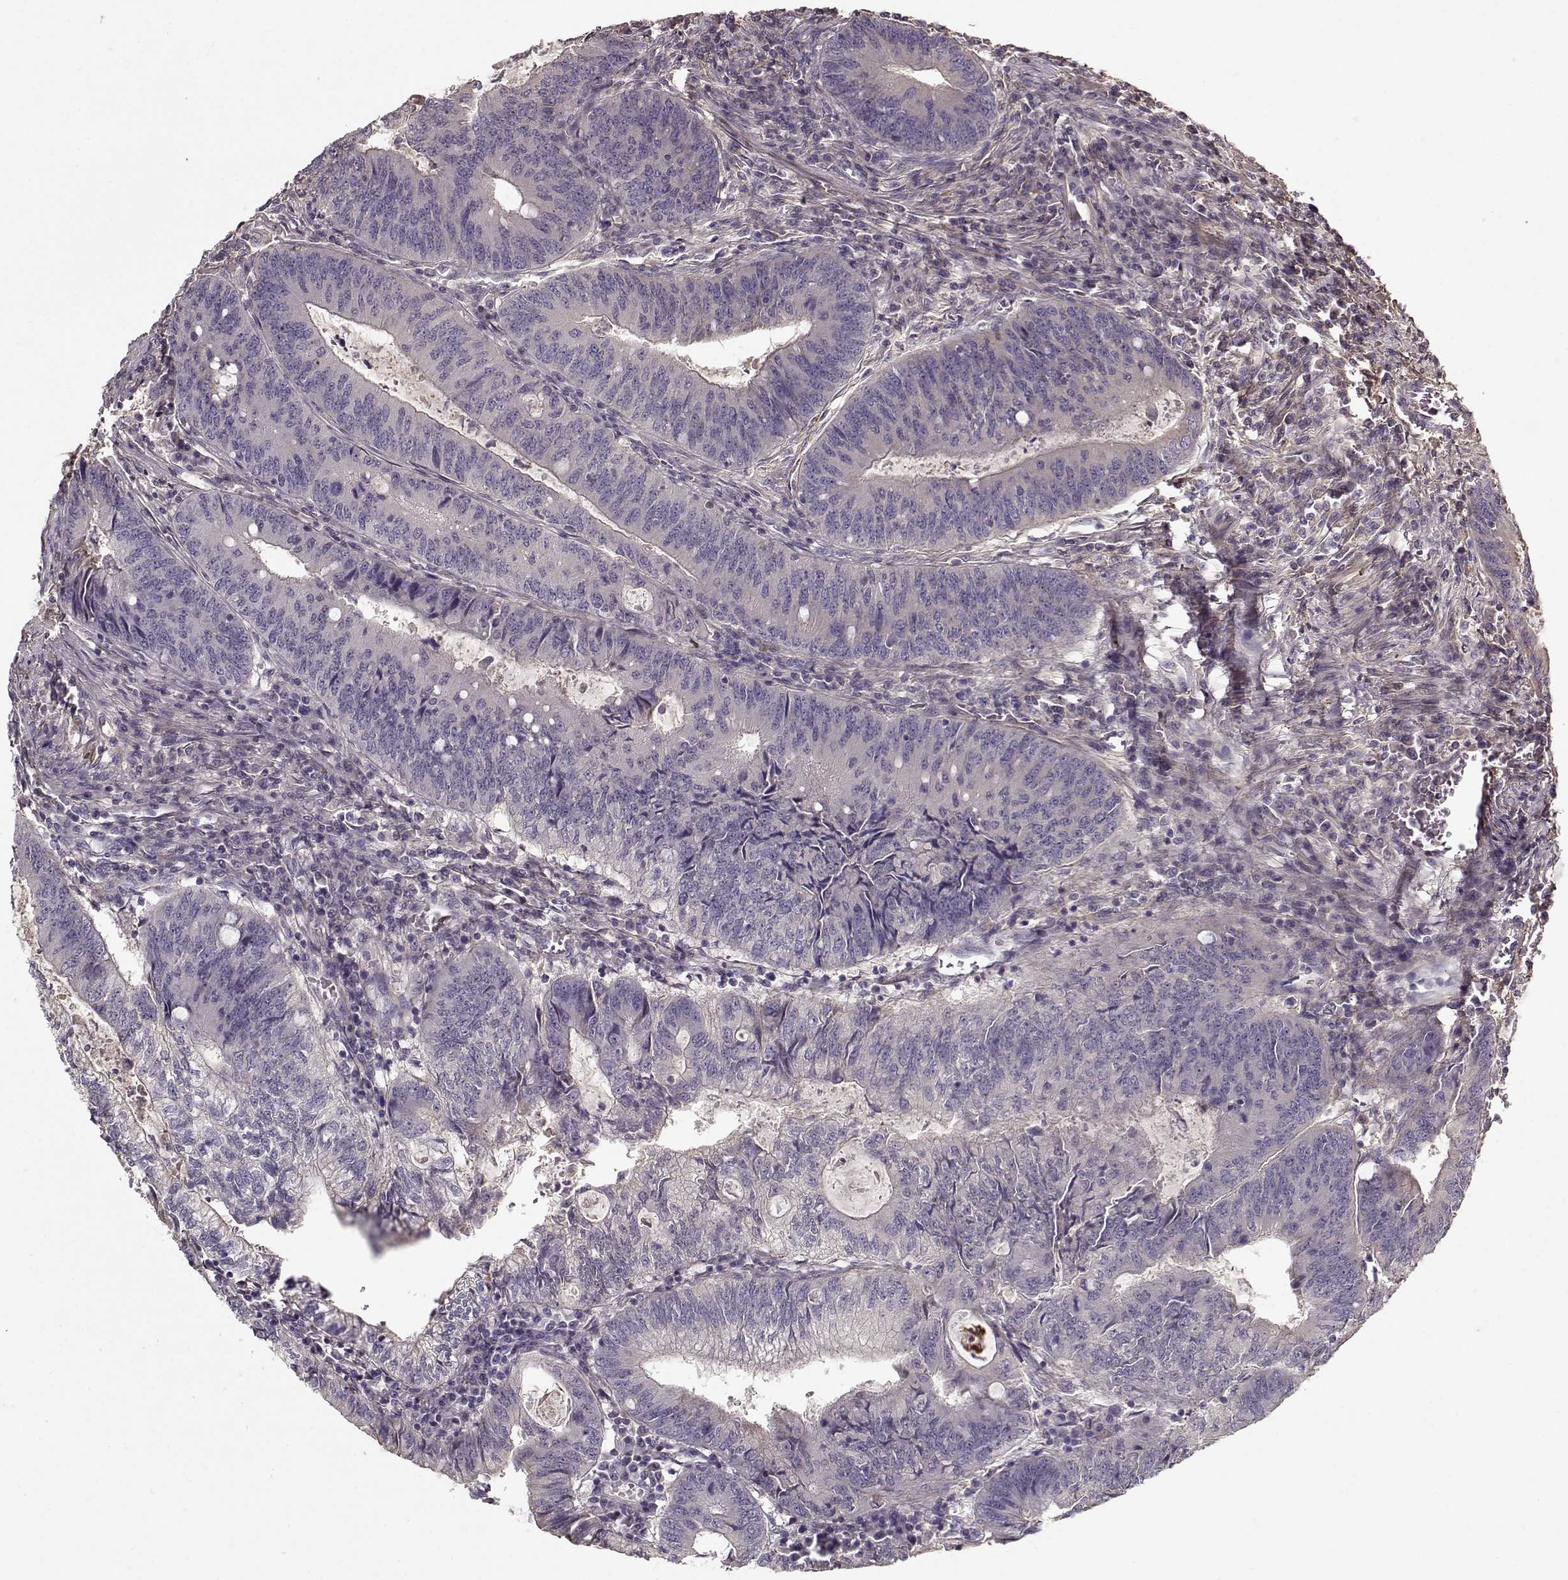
{"staining": {"intensity": "negative", "quantity": "none", "location": "none"}, "tissue": "colorectal cancer", "cell_type": "Tumor cells", "image_type": "cancer", "snomed": [{"axis": "morphology", "description": "Adenocarcinoma, NOS"}, {"axis": "topography", "description": "Colon"}], "caption": "Immunohistochemistry (IHC) micrograph of neoplastic tissue: colorectal cancer (adenocarcinoma) stained with DAB (3,3'-diaminobenzidine) demonstrates no significant protein staining in tumor cells.", "gene": "LUM", "patient": {"sex": "male", "age": 67}}